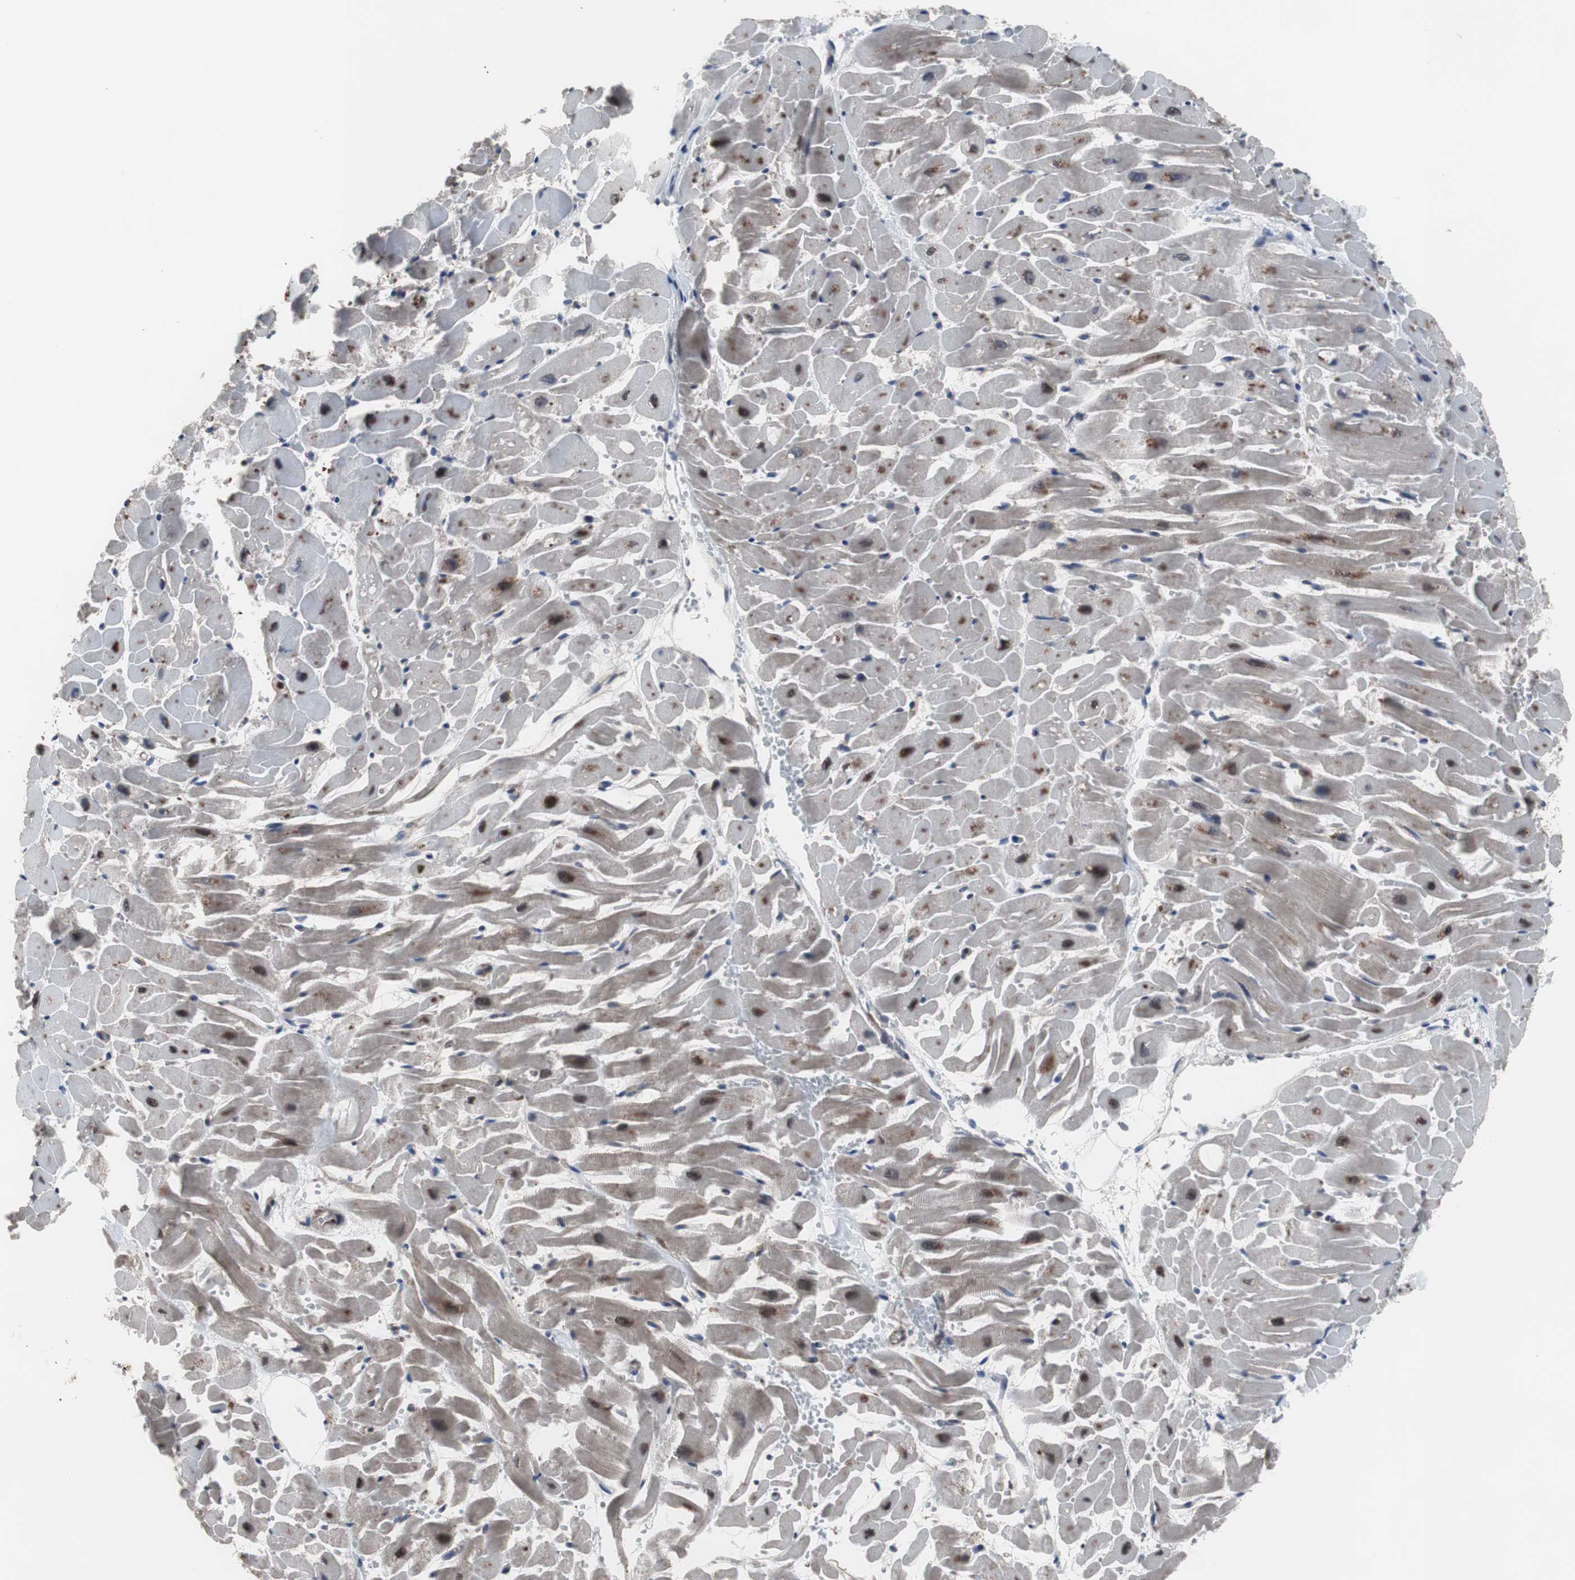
{"staining": {"intensity": "moderate", "quantity": "25%-75%", "location": "cytoplasmic/membranous,nuclear"}, "tissue": "heart muscle", "cell_type": "Cardiomyocytes", "image_type": "normal", "snomed": [{"axis": "morphology", "description": "Normal tissue, NOS"}, {"axis": "topography", "description": "Heart"}], "caption": "Cardiomyocytes reveal moderate cytoplasmic/membranous,nuclear staining in approximately 25%-75% of cells in unremarkable heart muscle.", "gene": "GTF2F2", "patient": {"sex": "female", "age": 19}}